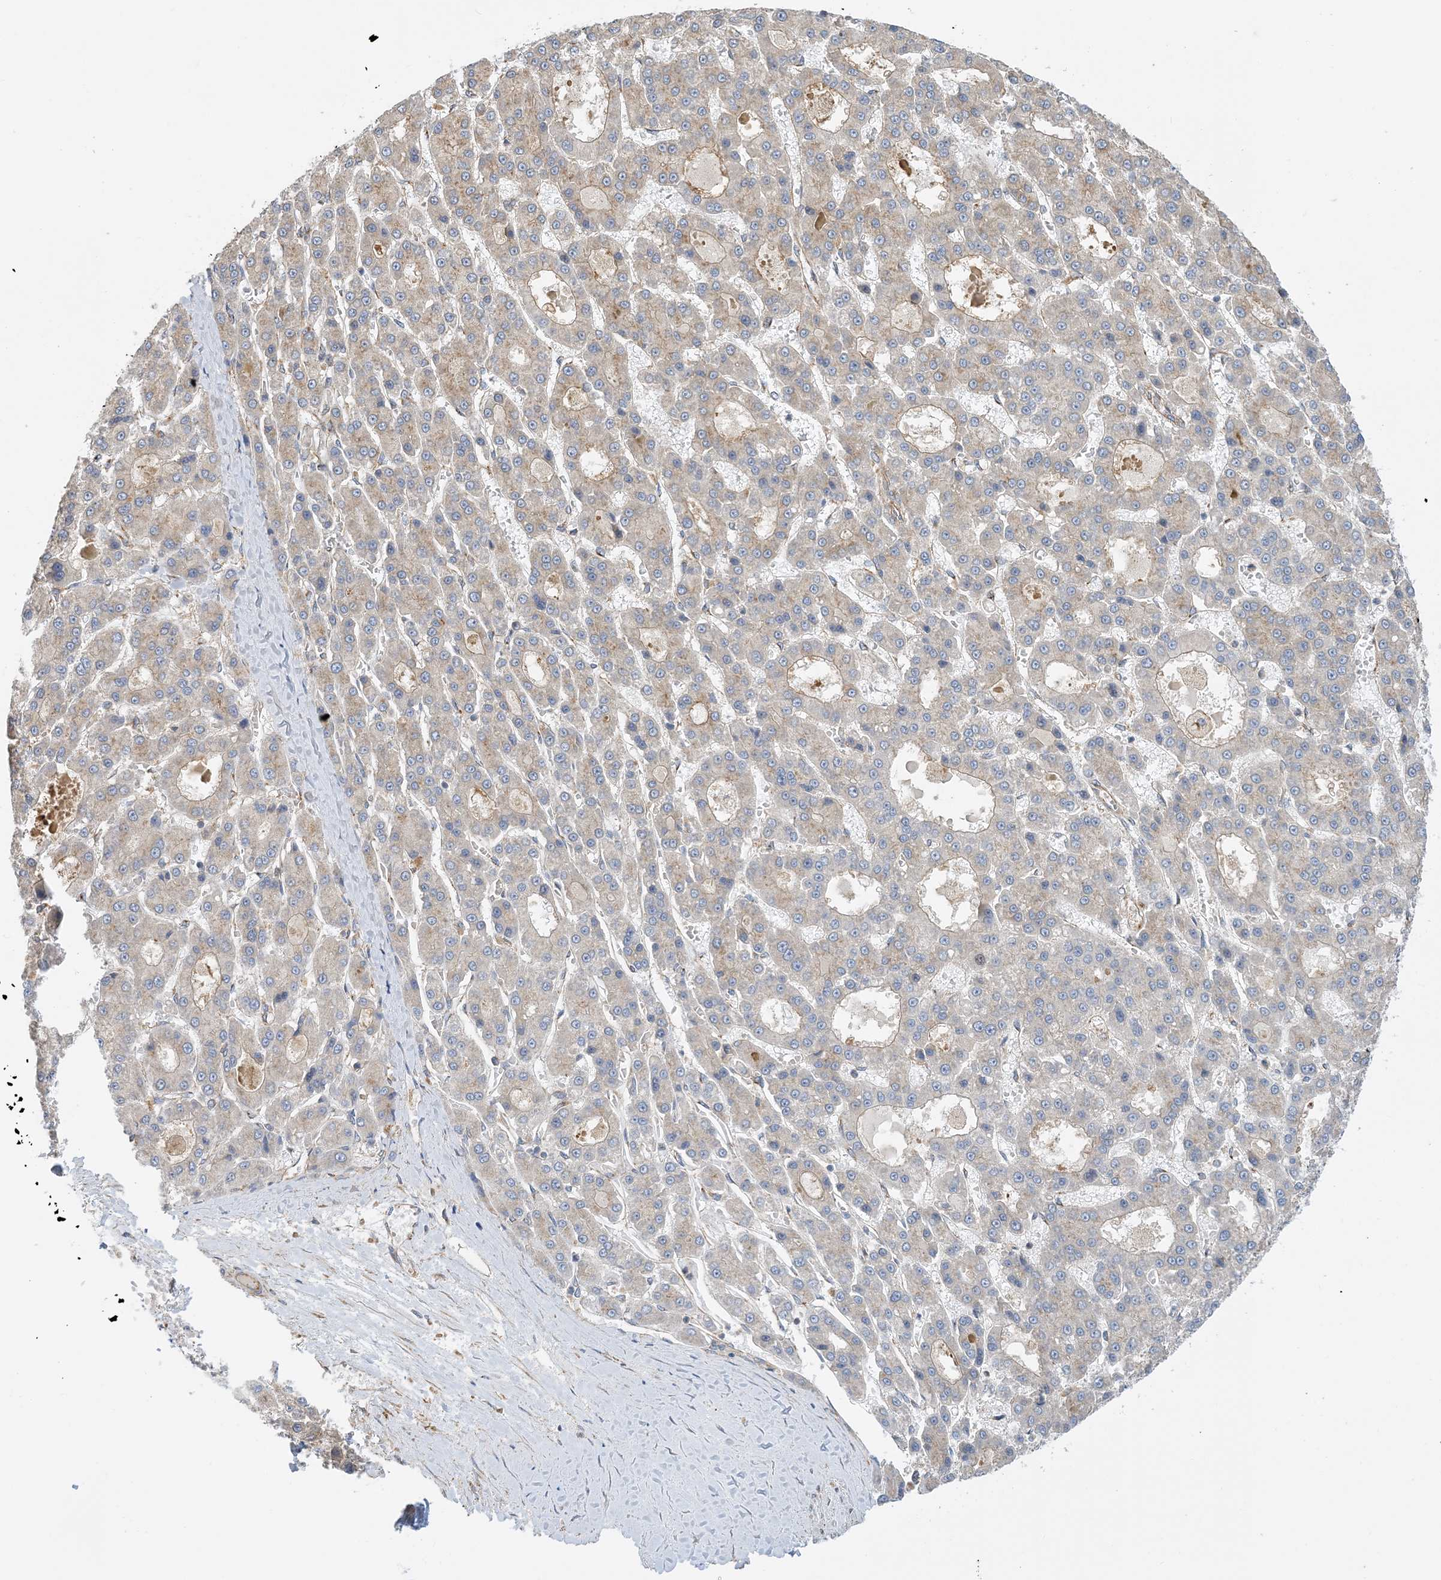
{"staining": {"intensity": "negative", "quantity": "none", "location": "none"}, "tissue": "liver cancer", "cell_type": "Tumor cells", "image_type": "cancer", "snomed": [{"axis": "morphology", "description": "Carcinoma, Hepatocellular, NOS"}, {"axis": "topography", "description": "Liver"}], "caption": "There is no significant staining in tumor cells of hepatocellular carcinoma (liver).", "gene": "SIDT1", "patient": {"sex": "male", "age": 70}}